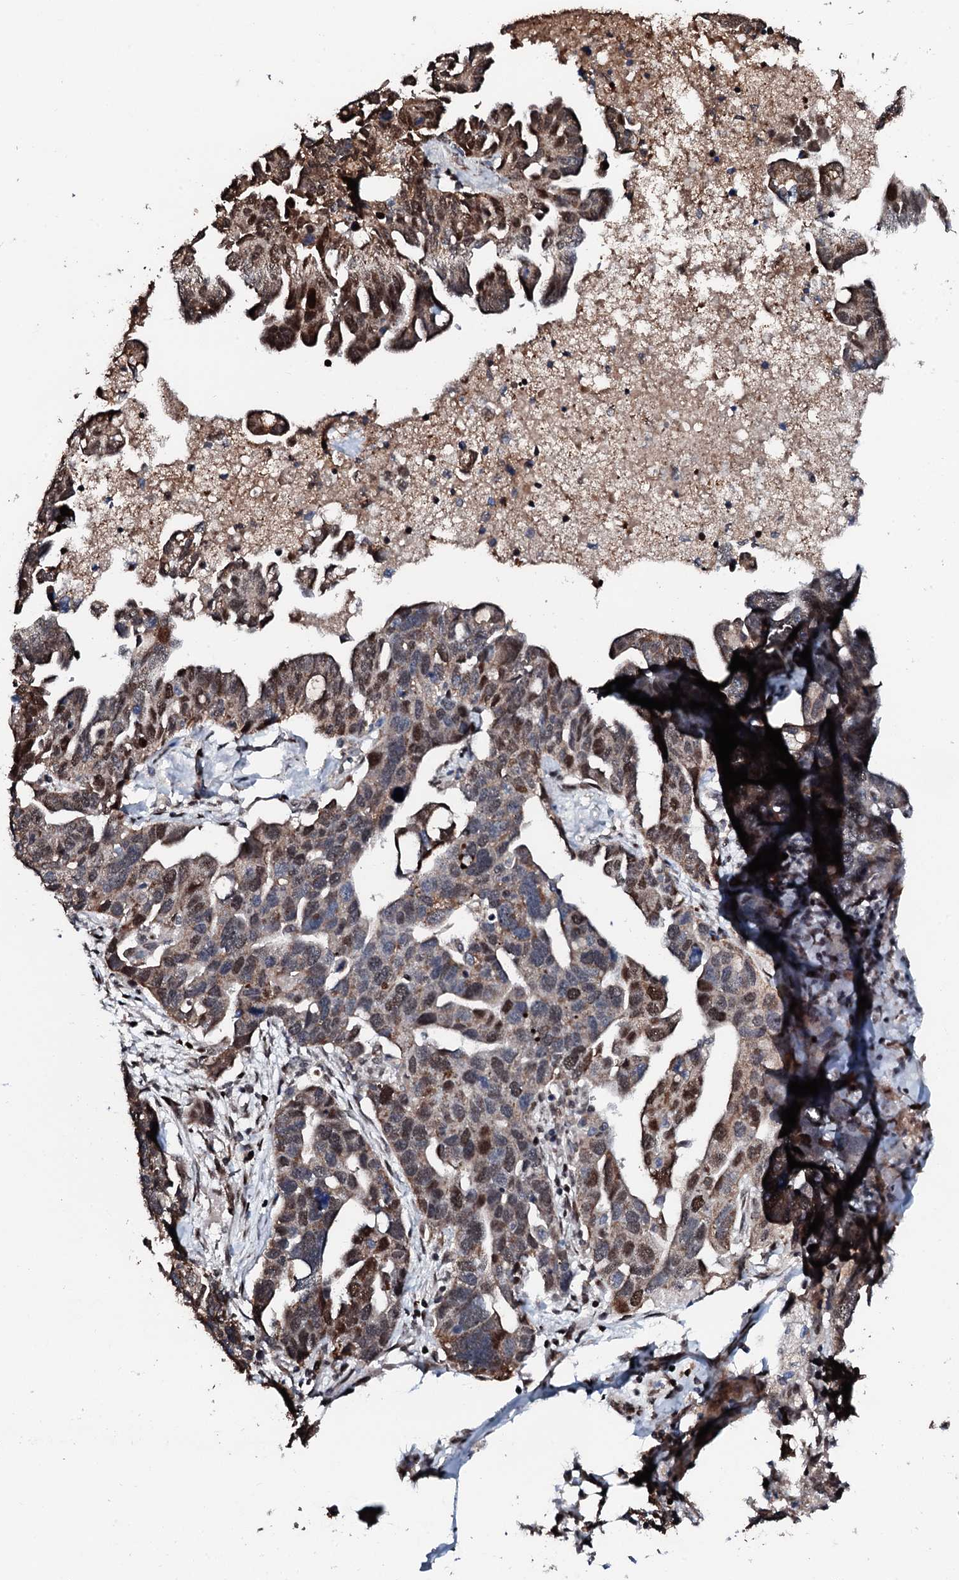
{"staining": {"intensity": "moderate", "quantity": "25%-75%", "location": "nuclear"}, "tissue": "ovarian cancer", "cell_type": "Tumor cells", "image_type": "cancer", "snomed": [{"axis": "morphology", "description": "Cystadenocarcinoma, serous, NOS"}, {"axis": "topography", "description": "Ovary"}], "caption": "Immunohistochemical staining of human serous cystadenocarcinoma (ovarian) shows moderate nuclear protein staining in approximately 25%-75% of tumor cells.", "gene": "KIF18A", "patient": {"sex": "female", "age": 54}}